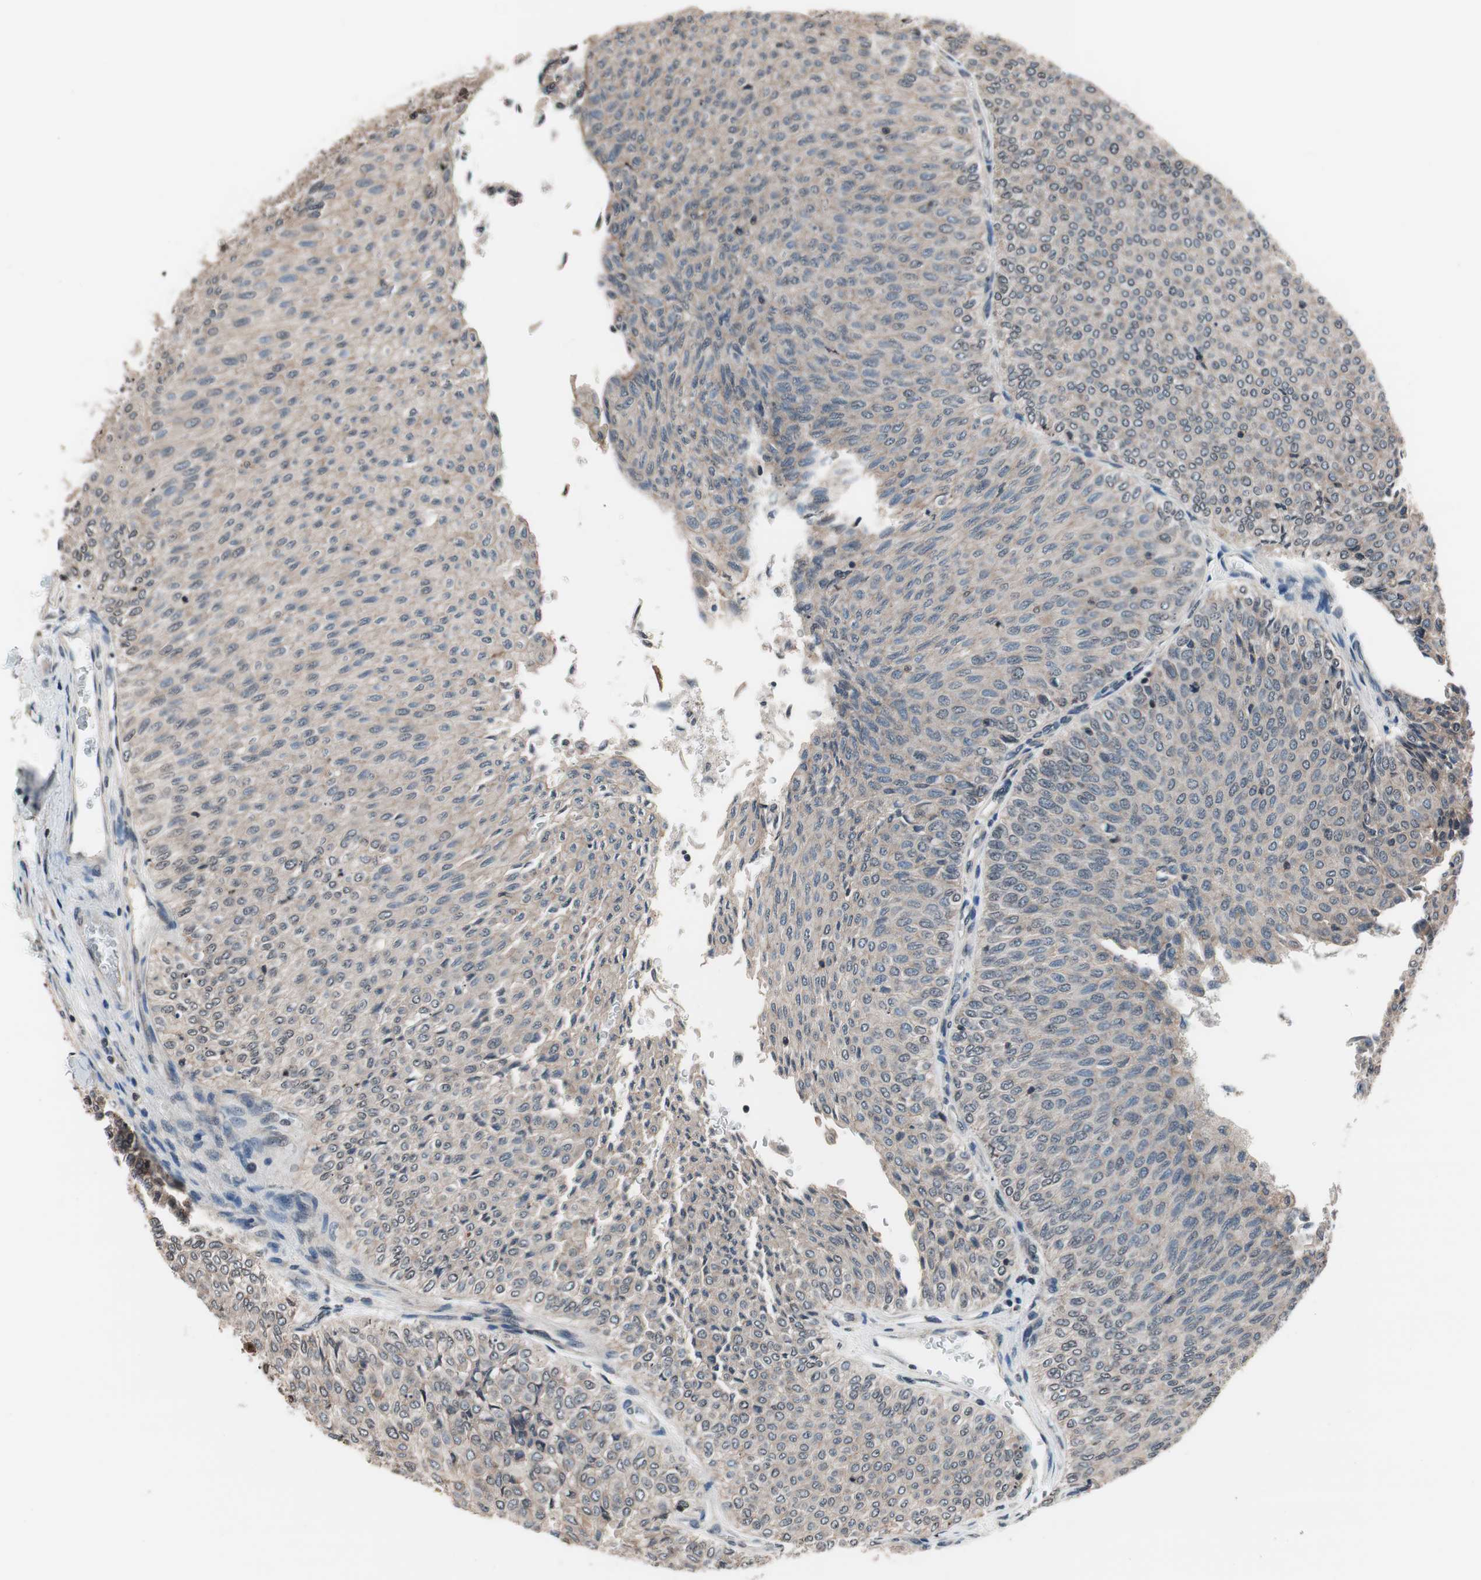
{"staining": {"intensity": "weak", "quantity": ">75%", "location": "cytoplasmic/membranous"}, "tissue": "urothelial cancer", "cell_type": "Tumor cells", "image_type": "cancer", "snomed": [{"axis": "morphology", "description": "Urothelial carcinoma, Low grade"}, {"axis": "topography", "description": "Urinary bladder"}], "caption": "DAB immunohistochemical staining of urothelial cancer displays weak cytoplasmic/membranous protein positivity in about >75% of tumor cells.", "gene": "RFC1", "patient": {"sex": "male", "age": 78}}